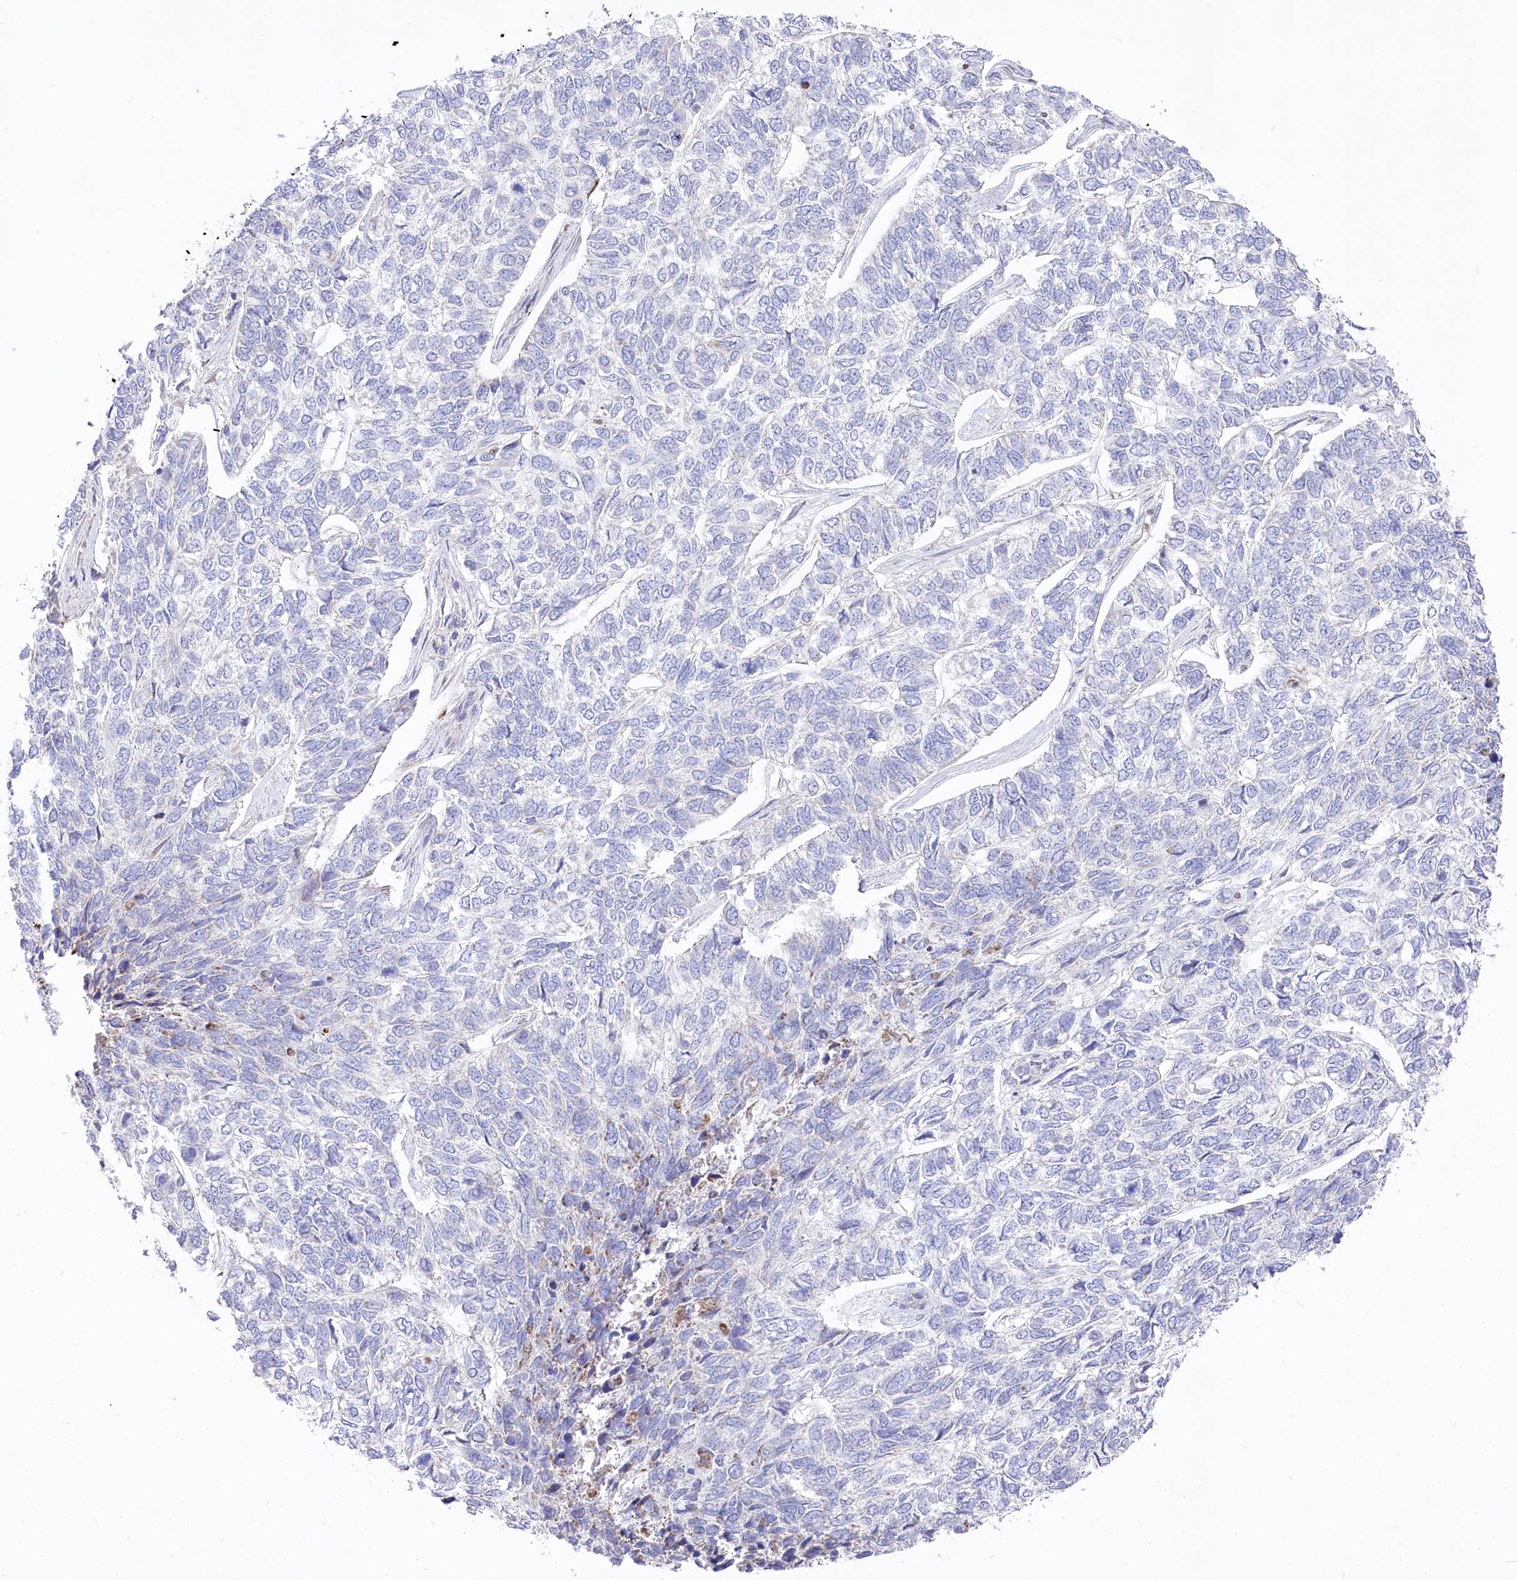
{"staining": {"intensity": "negative", "quantity": "none", "location": "none"}, "tissue": "skin cancer", "cell_type": "Tumor cells", "image_type": "cancer", "snomed": [{"axis": "morphology", "description": "Basal cell carcinoma"}, {"axis": "topography", "description": "Skin"}], "caption": "DAB (3,3'-diaminobenzidine) immunohistochemical staining of human basal cell carcinoma (skin) shows no significant staining in tumor cells.", "gene": "POGLUT1", "patient": {"sex": "female", "age": 65}}